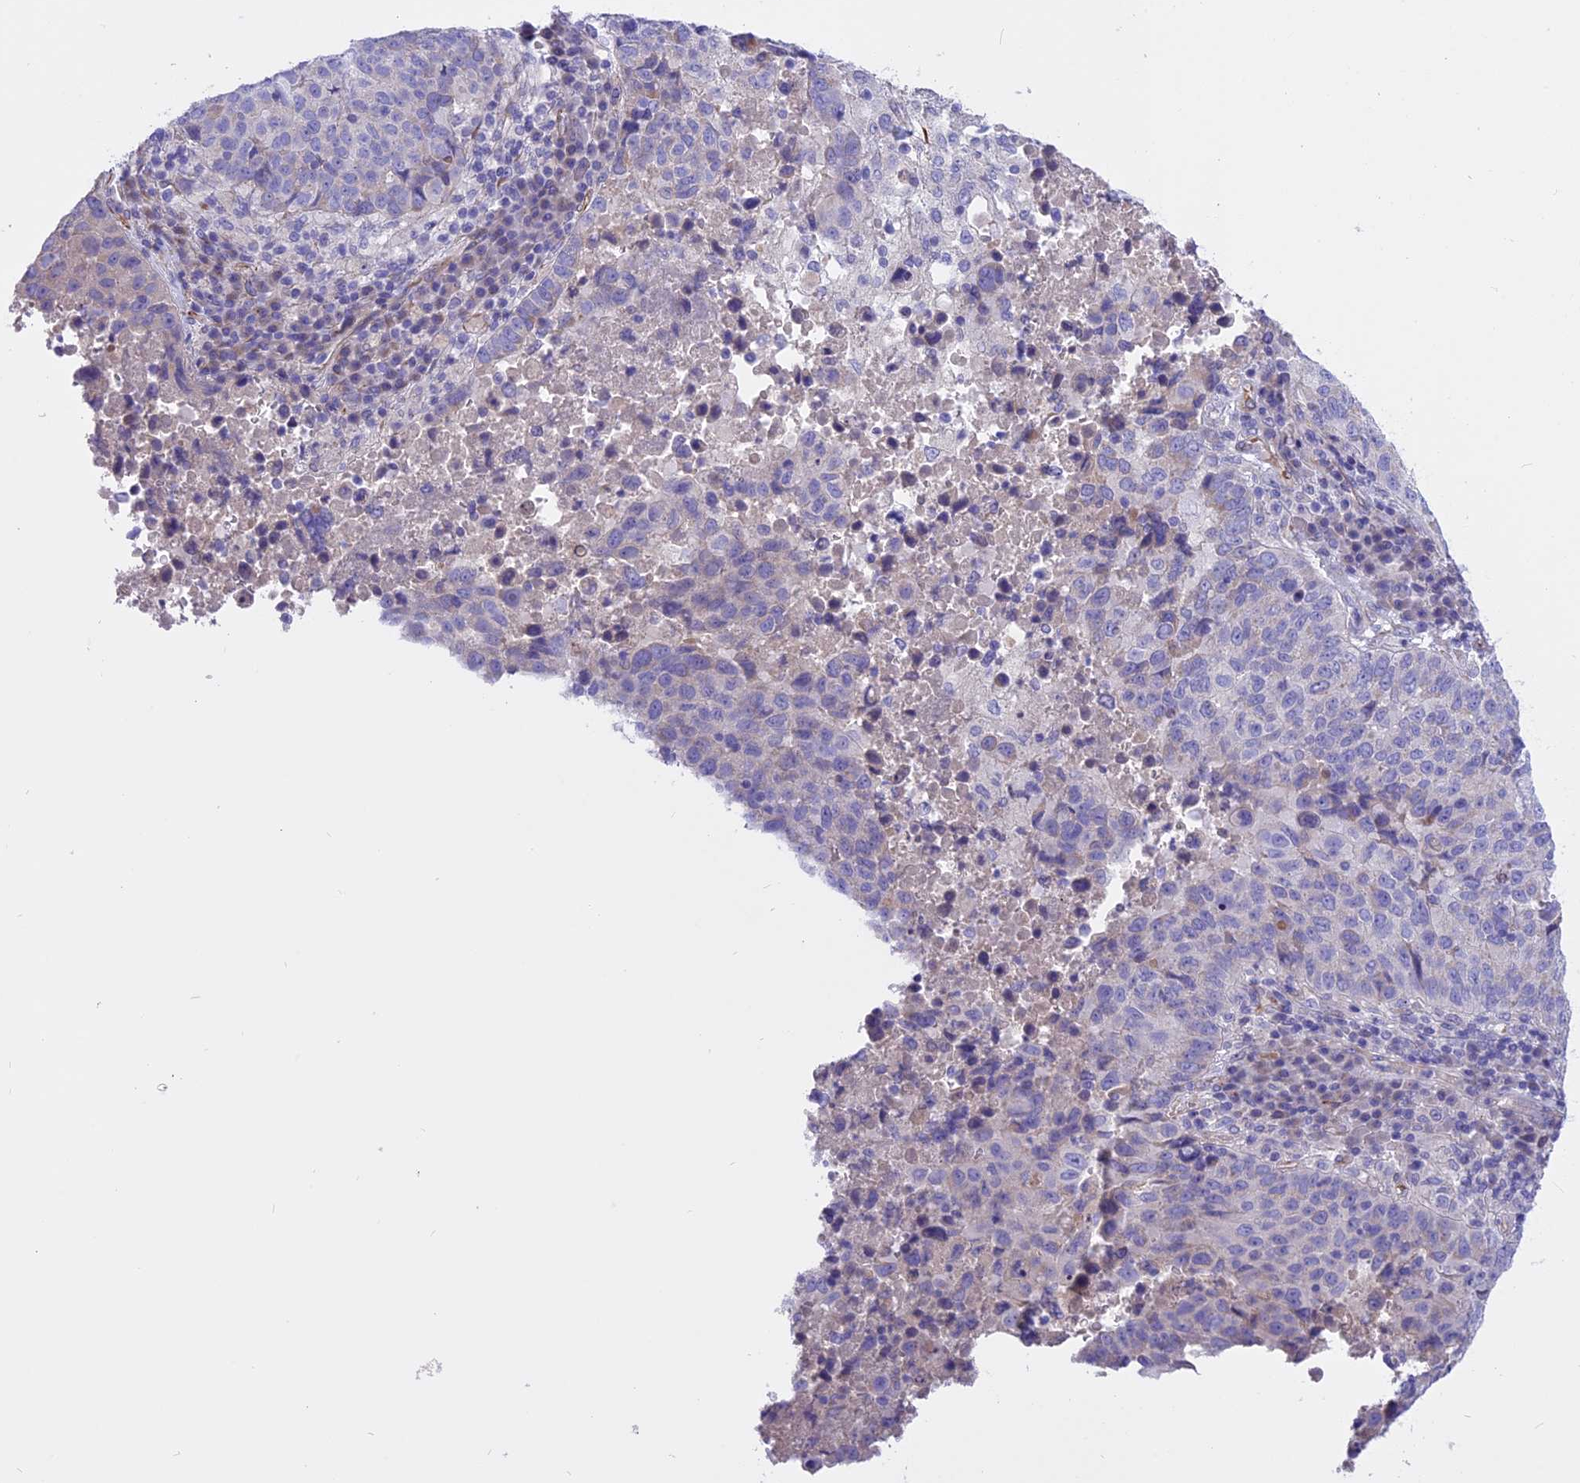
{"staining": {"intensity": "negative", "quantity": "none", "location": "none"}, "tissue": "lung cancer", "cell_type": "Tumor cells", "image_type": "cancer", "snomed": [{"axis": "morphology", "description": "Squamous cell carcinoma, NOS"}, {"axis": "topography", "description": "Lung"}], "caption": "DAB immunohistochemical staining of lung squamous cell carcinoma demonstrates no significant positivity in tumor cells.", "gene": "TMEM138", "patient": {"sex": "male", "age": 73}}